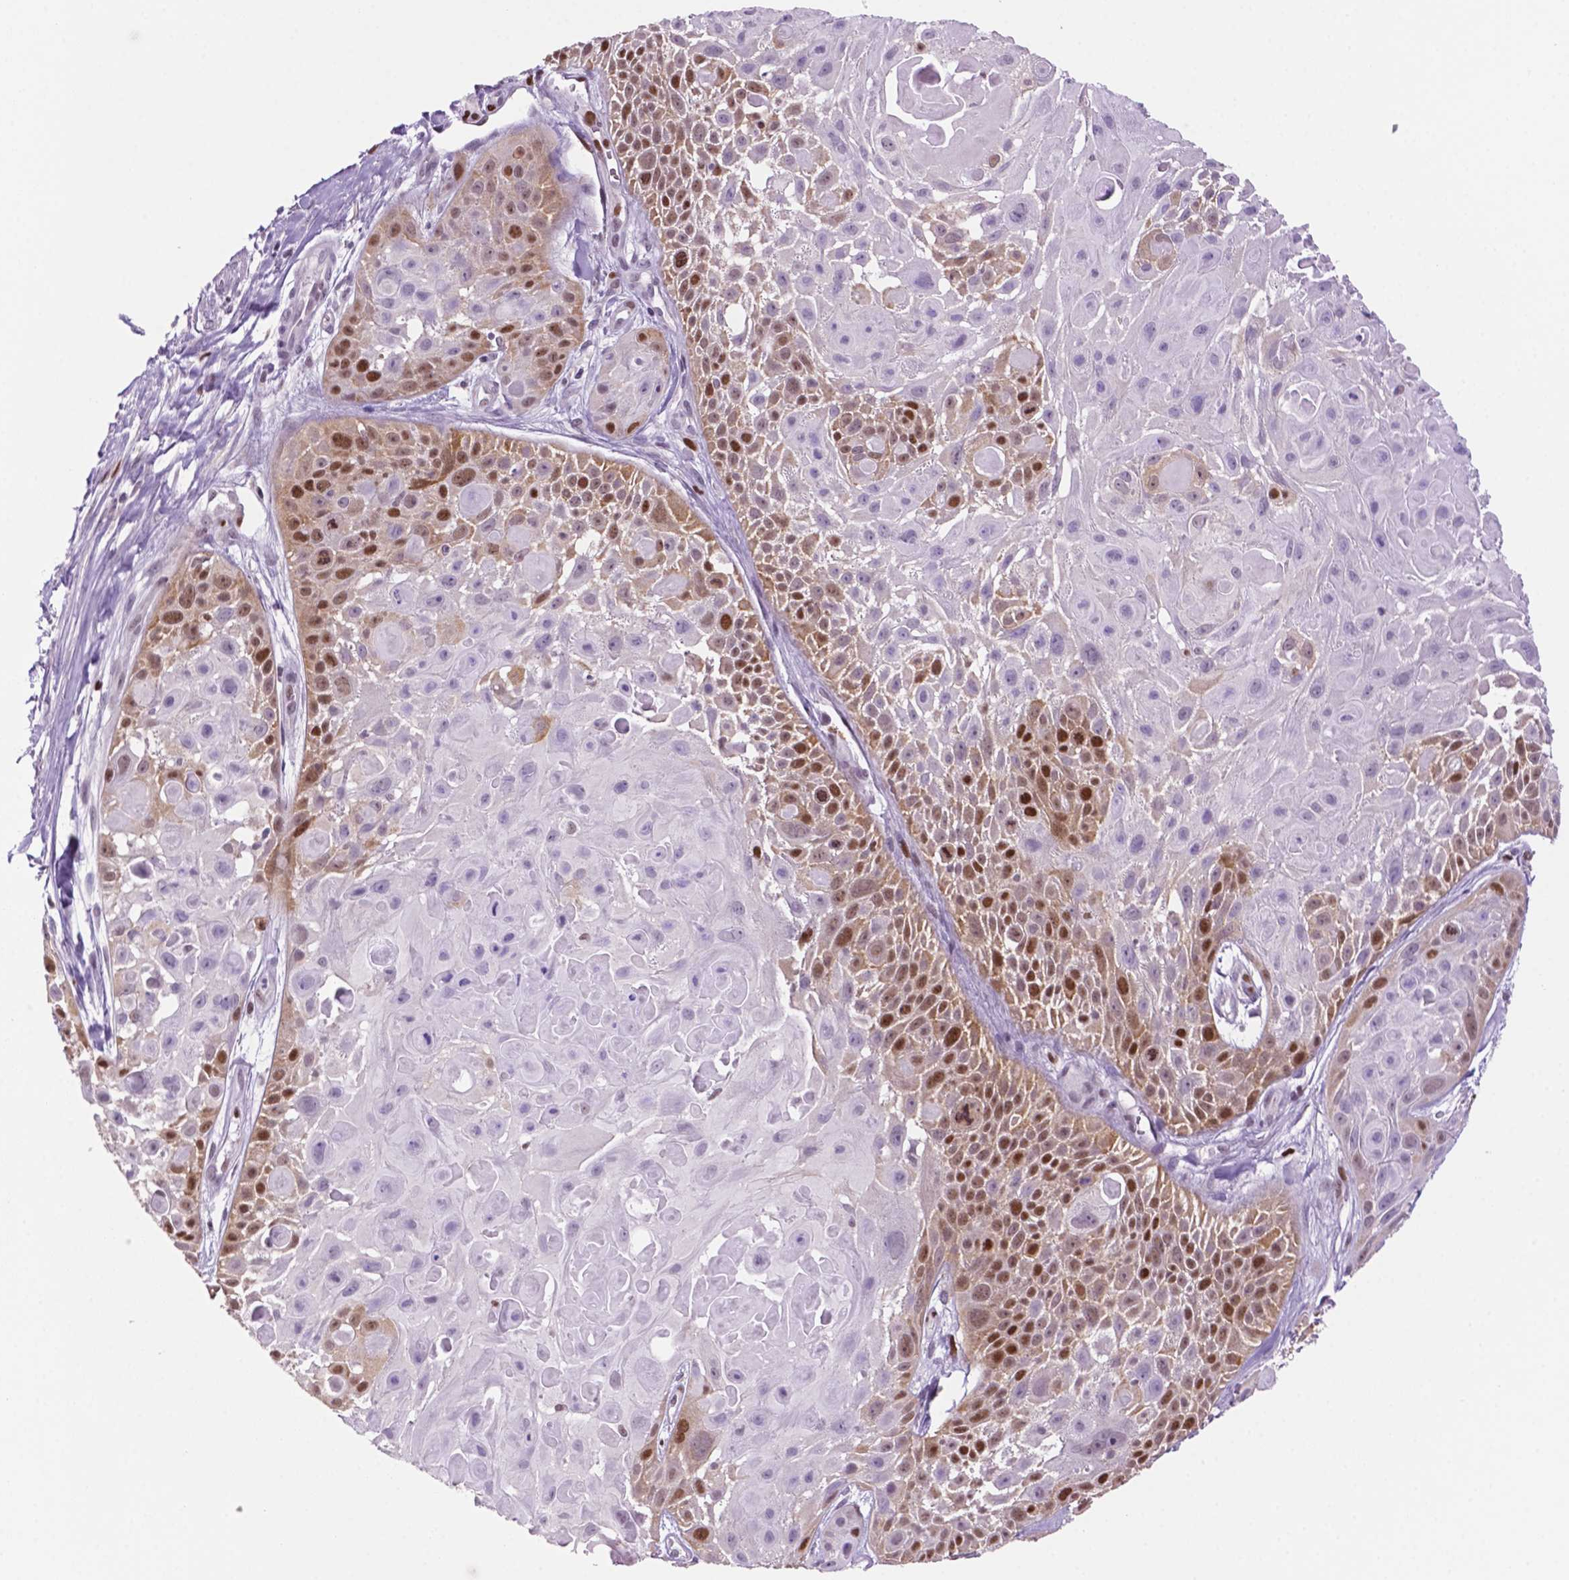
{"staining": {"intensity": "moderate", "quantity": "25%-75%", "location": "nuclear"}, "tissue": "skin cancer", "cell_type": "Tumor cells", "image_type": "cancer", "snomed": [{"axis": "morphology", "description": "Squamous cell carcinoma, NOS"}, {"axis": "topography", "description": "Skin"}, {"axis": "topography", "description": "Anal"}], "caption": "Immunohistochemical staining of human skin cancer reveals moderate nuclear protein expression in approximately 25%-75% of tumor cells. The staining was performed using DAB to visualize the protein expression in brown, while the nuclei were stained in blue with hematoxylin (Magnification: 20x).", "gene": "NCAPH2", "patient": {"sex": "female", "age": 75}}